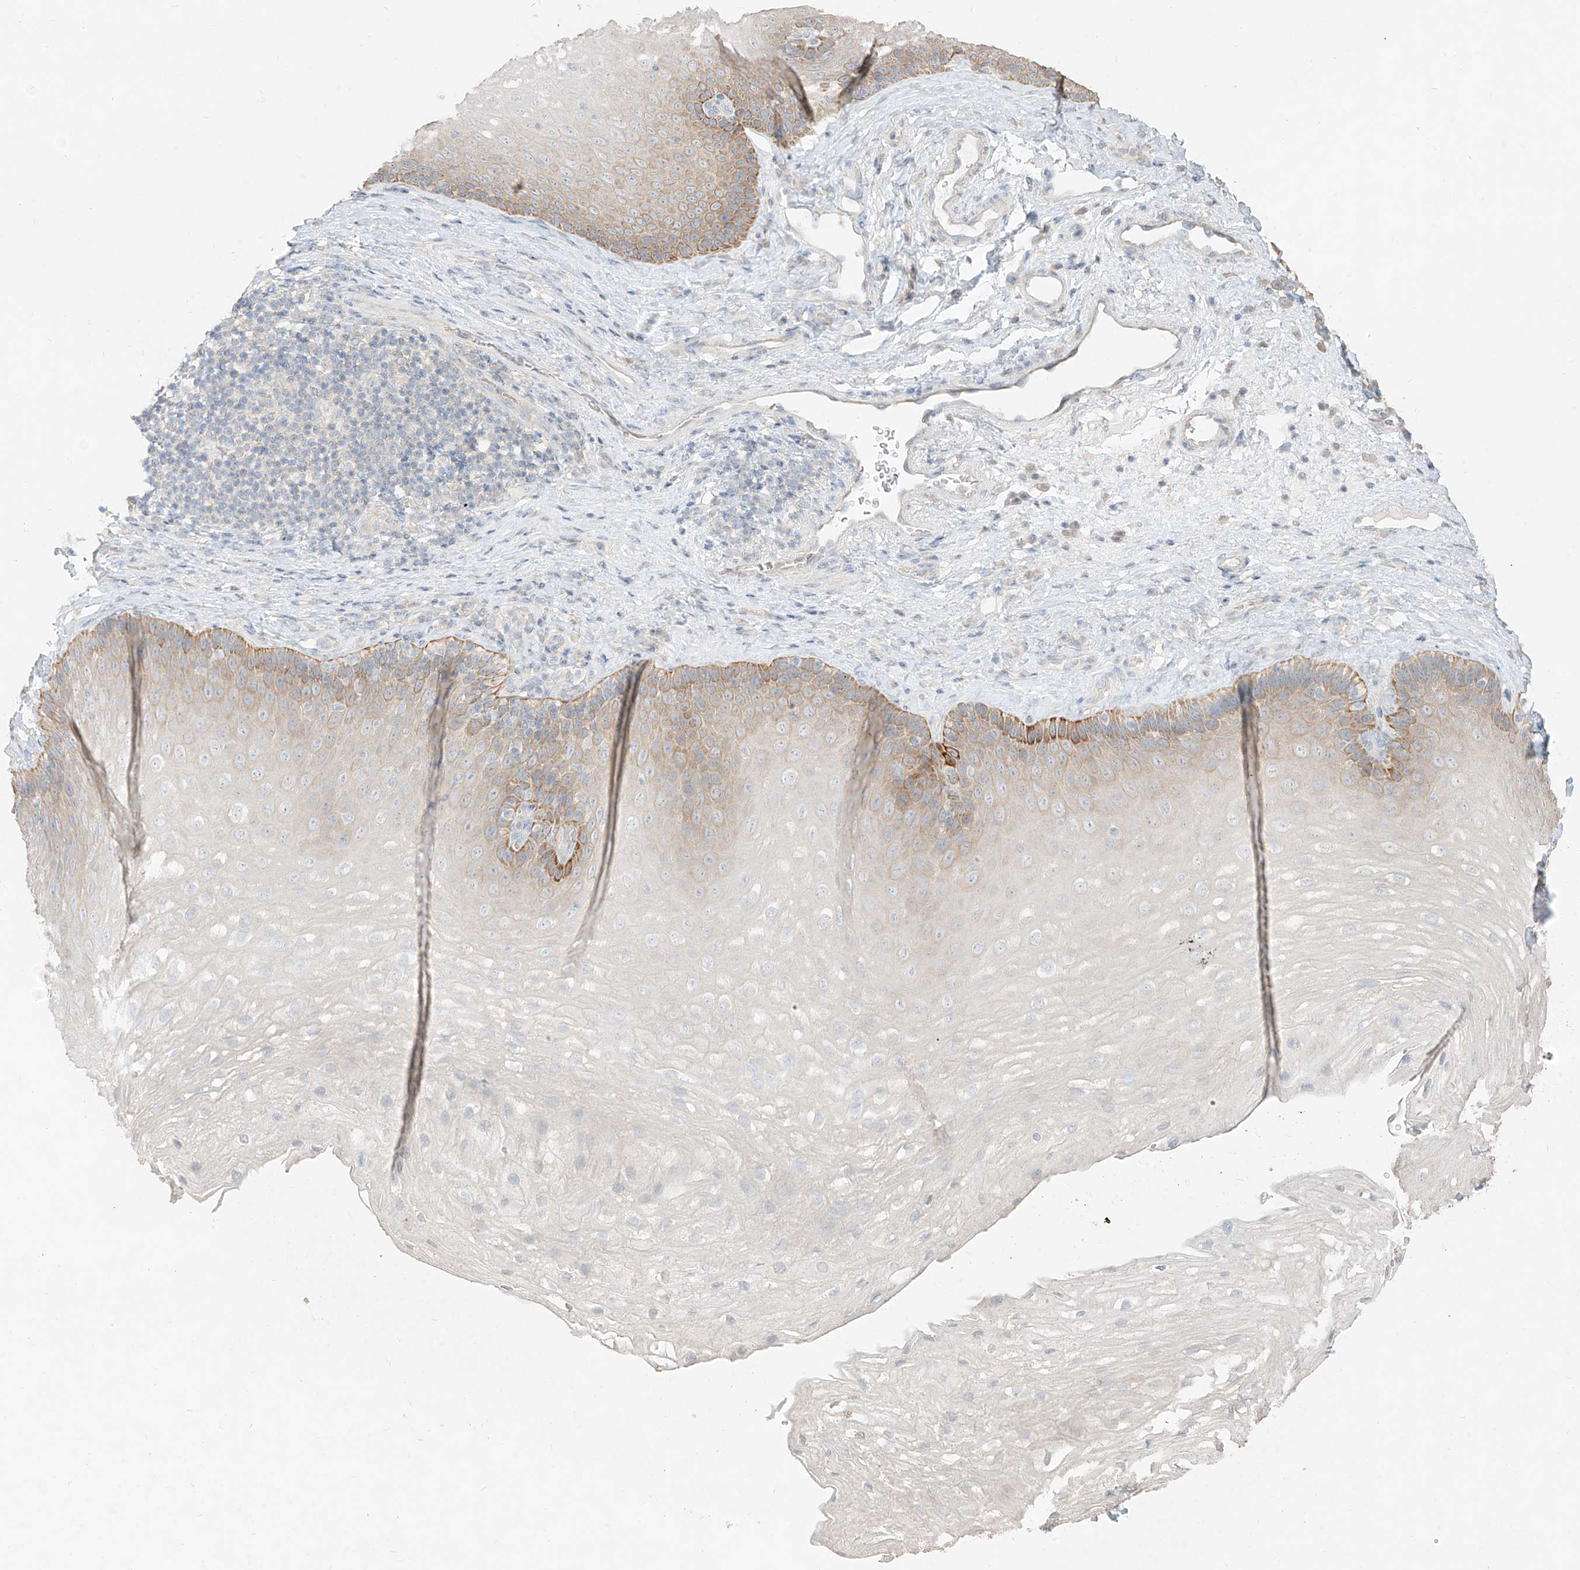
{"staining": {"intensity": "moderate", "quantity": "<25%", "location": "cytoplasmic/membranous"}, "tissue": "esophagus", "cell_type": "Squamous epithelial cells", "image_type": "normal", "snomed": [{"axis": "morphology", "description": "Normal tissue, NOS"}, {"axis": "topography", "description": "Esophagus"}], "caption": "Immunohistochemistry (IHC) micrograph of unremarkable esophagus: esophagus stained using immunohistochemistry (IHC) shows low levels of moderate protein expression localized specifically in the cytoplasmic/membranous of squamous epithelial cells, appearing as a cytoplasmic/membranous brown color.", "gene": "ZZEF1", "patient": {"sex": "female", "age": 66}}